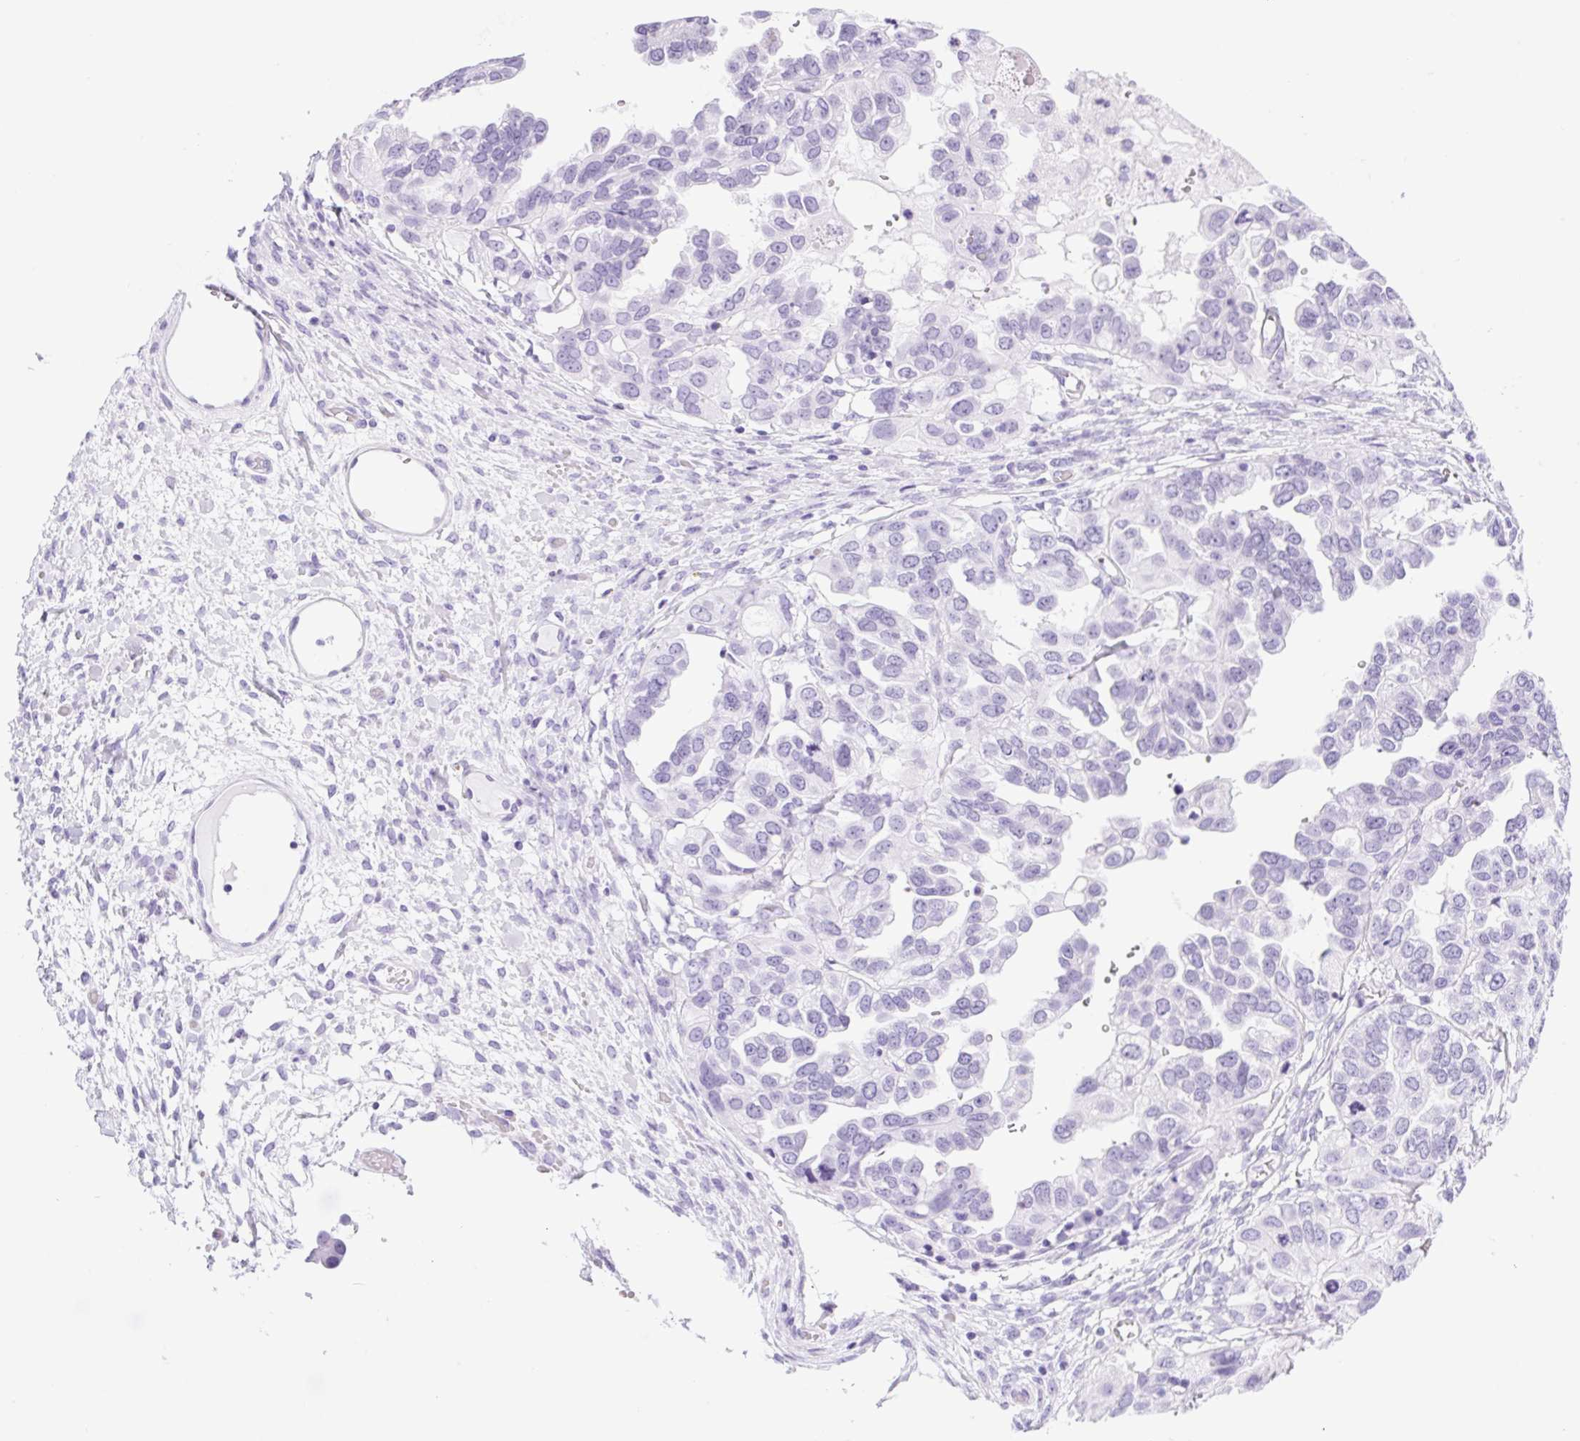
{"staining": {"intensity": "negative", "quantity": "none", "location": "none"}, "tissue": "ovarian cancer", "cell_type": "Tumor cells", "image_type": "cancer", "snomed": [{"axis": "morphology", "description": "Cystadenocarcinoma, serous, NOS"}, {"axis": "topography", "description": "Ovary"}], "caption": "Serous cystadenocarcinoma (ovarian) stained for a protein using immunohistochemistry (IHC) demonstrates no positivity tumor cells.", "gene": "SPACA5B", "patient": {"sex": "female", "age": 53}}